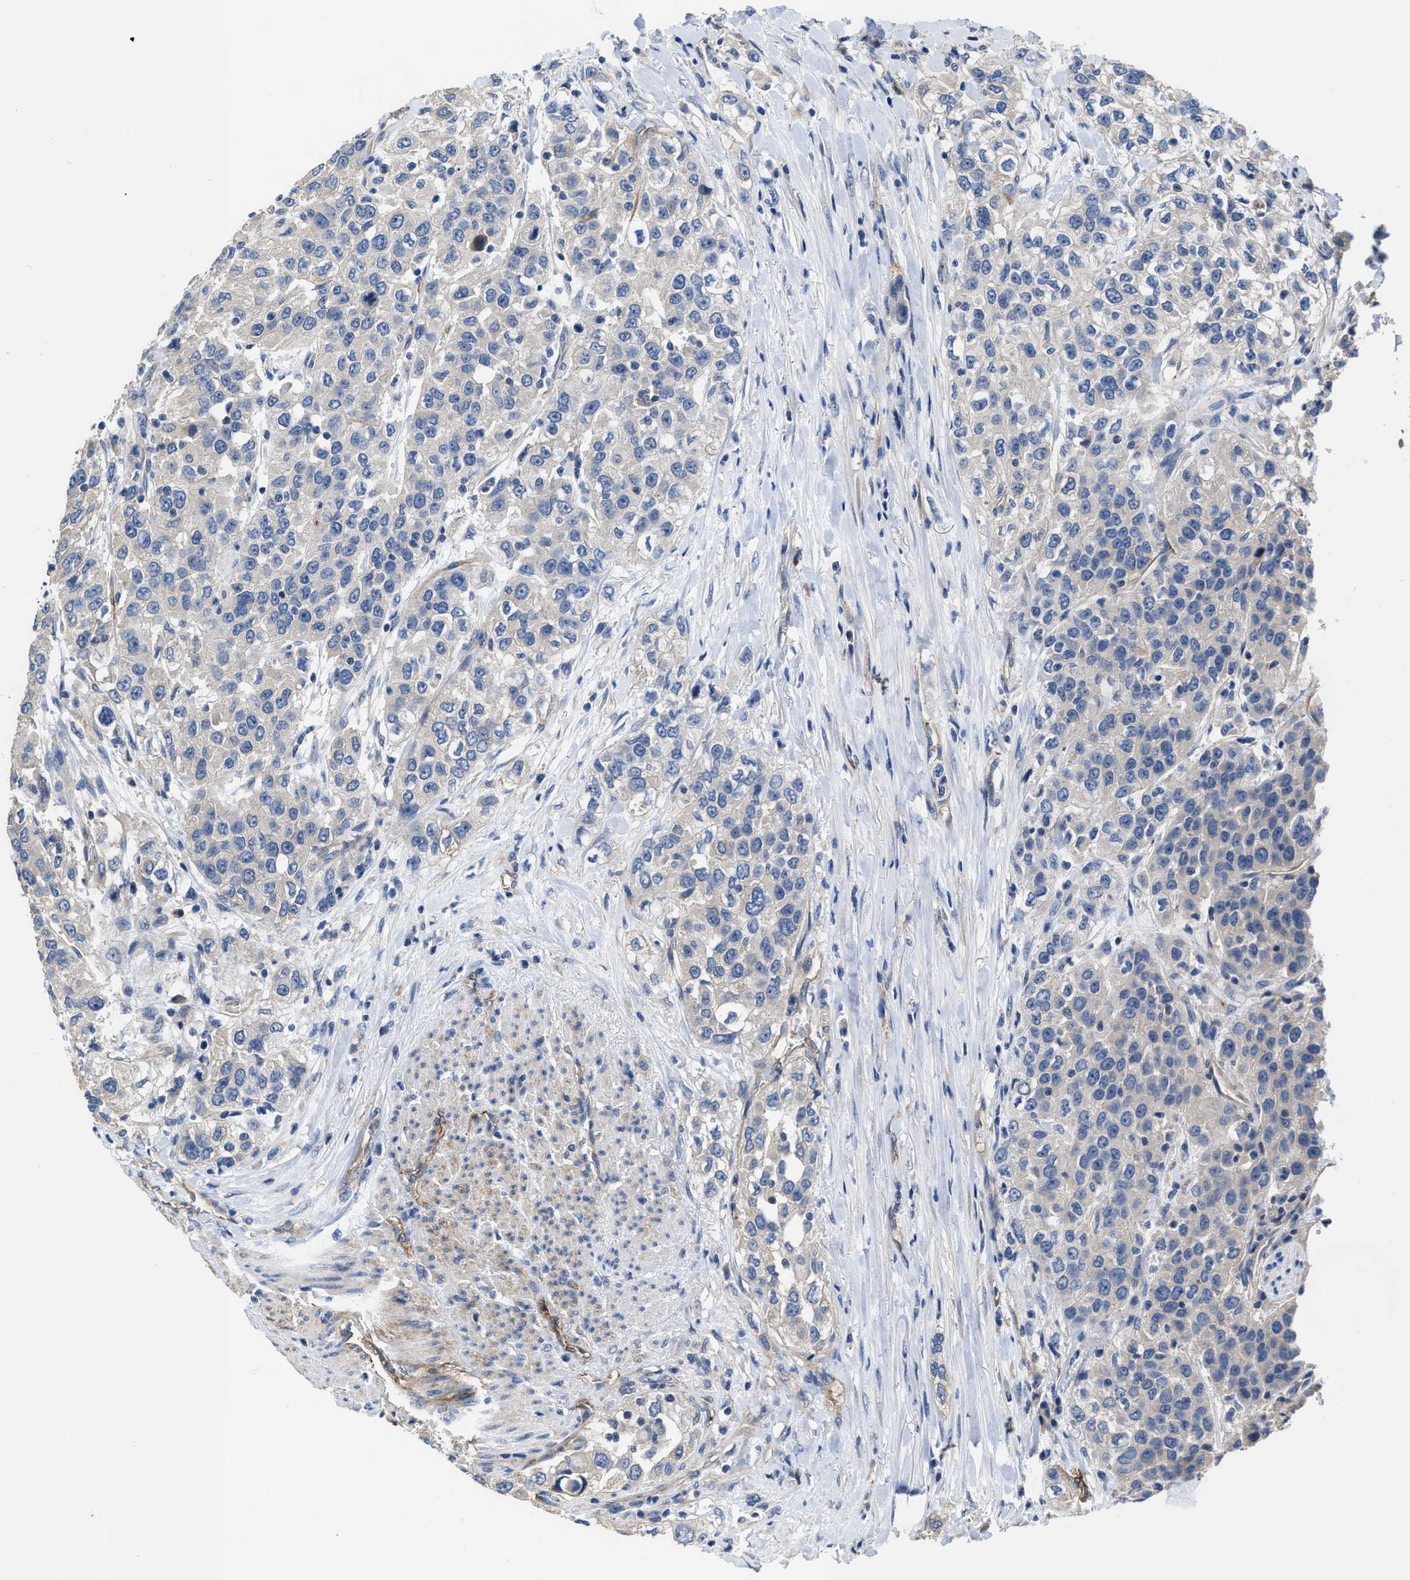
{"staining": {"intensity": "negative", "quantity": "none", "location": "none"}, "tissue": "urothelial cancer", "cell_type": "Tumor cells", "image_type": "cancer", "snomed": [{"axis": "morphology", "description": "Urothelial carcinoma, High grade"}, {"axis": "topography", "description": "Urinary bladder"}], "caption": "High power microscopy photomicrograph of an immunohistochemistry micrograph of urothelial carcinoma (high-grade), revealing no significant expression in tumor cells.", "gene": "C22orf42", "patient": {"sex": "female", "age": 80}}